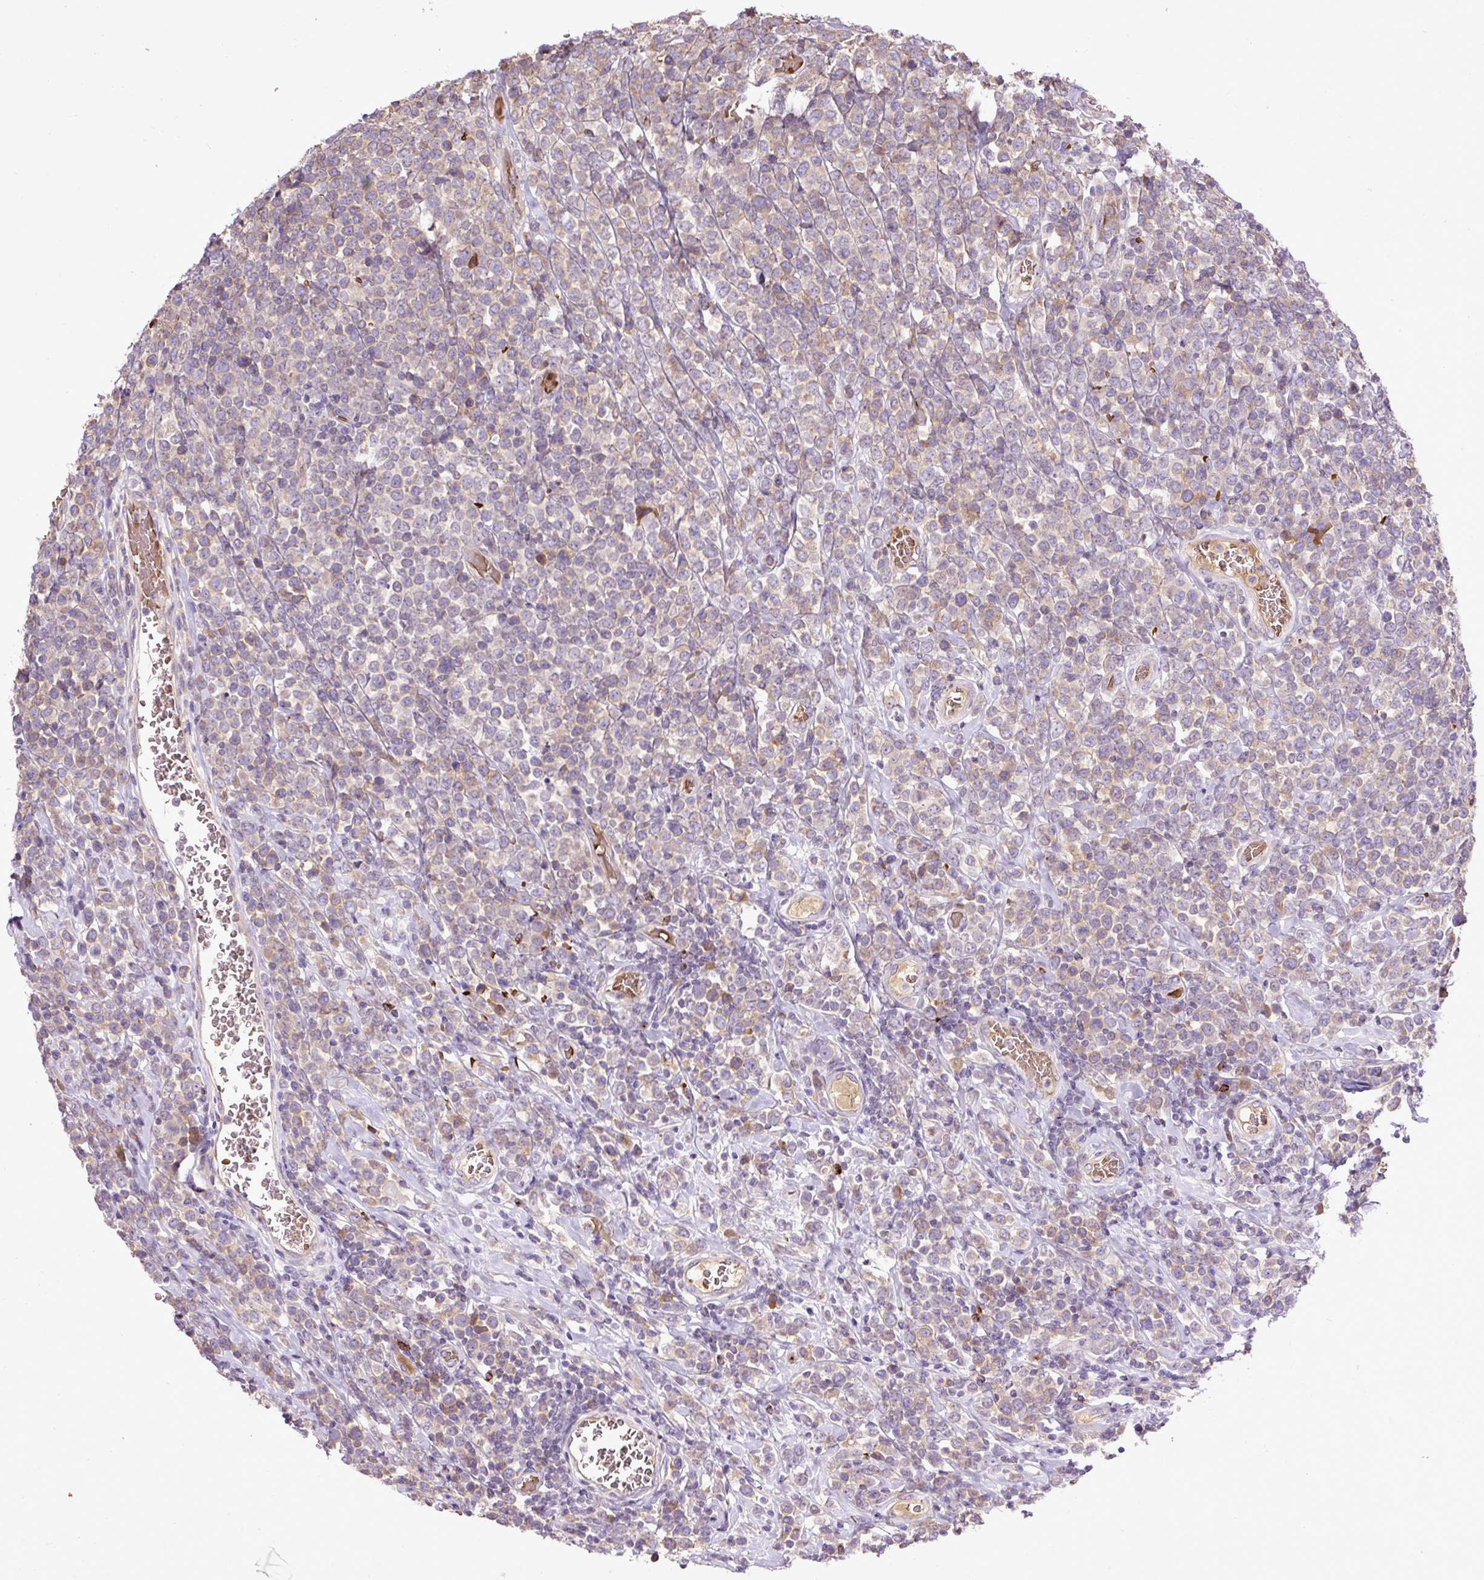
{"staining": {"intensity": "weak", "quantity": "25%-75%", "location": "cytoplasmic/membranous"}, "tissue": "lymphoma", "cell_type": "Tumor cells", "image_type": "cancer", "snomed": [{"axis": "morphology", "description": "Malignant lymphoma, non-Hodgkin's type, High grade"}, {"axis": "topography", "description": "Soft tissue"}], "caption": "This micrograph reveals high-grade malignant lymphoma, non-Hodgkin's type stained with immunohistochemistry (IHC) to label a protein in brown. The cytoplasmic/membranous of tumor cells show weak positivity for the protein. Nuclei are counter-stained blue.", "gene": "CXCL13", "patient": {"sex": "female", "age": 56}}